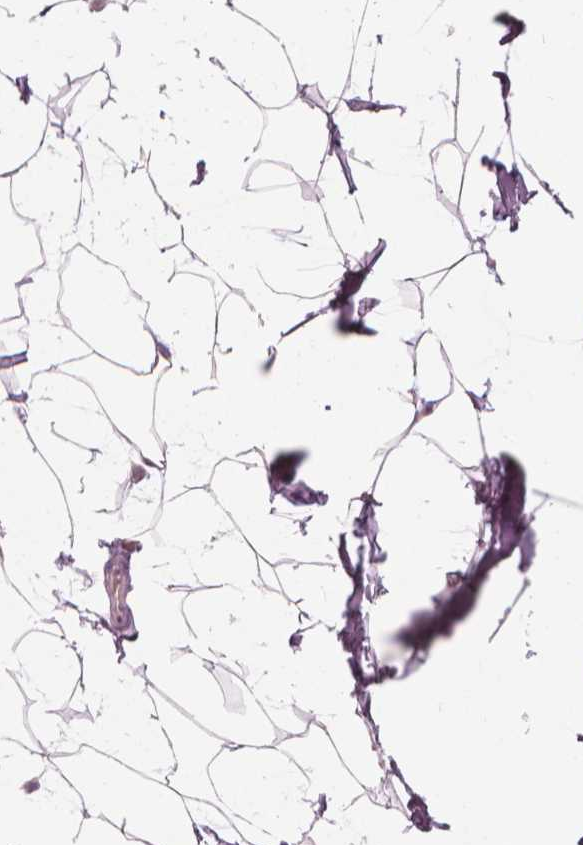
{"staining": {"intensity": "weak", "quantity": "<25%", "location": "cytoplasmic/membranous"}, "tissue": "breast", "cell_type": "Adipocytes", "image_type": "normal", "snomed": [{"axis": "morphology", "description": "Normal tissue, NOS"}, {"axis": "topography", "description": "Breast"}], "caption": "High power microscopy photomicrograph of an immunohistochemistry photomicrograph of benign breast, revealing no significant expression in adipocytes. (Brightfield microscopy of DAB (3,3'-diaminobenzidine) IHC at high magnification).", "gene": "CFAP126", "patient": {"sex": "female", "age": 32}}